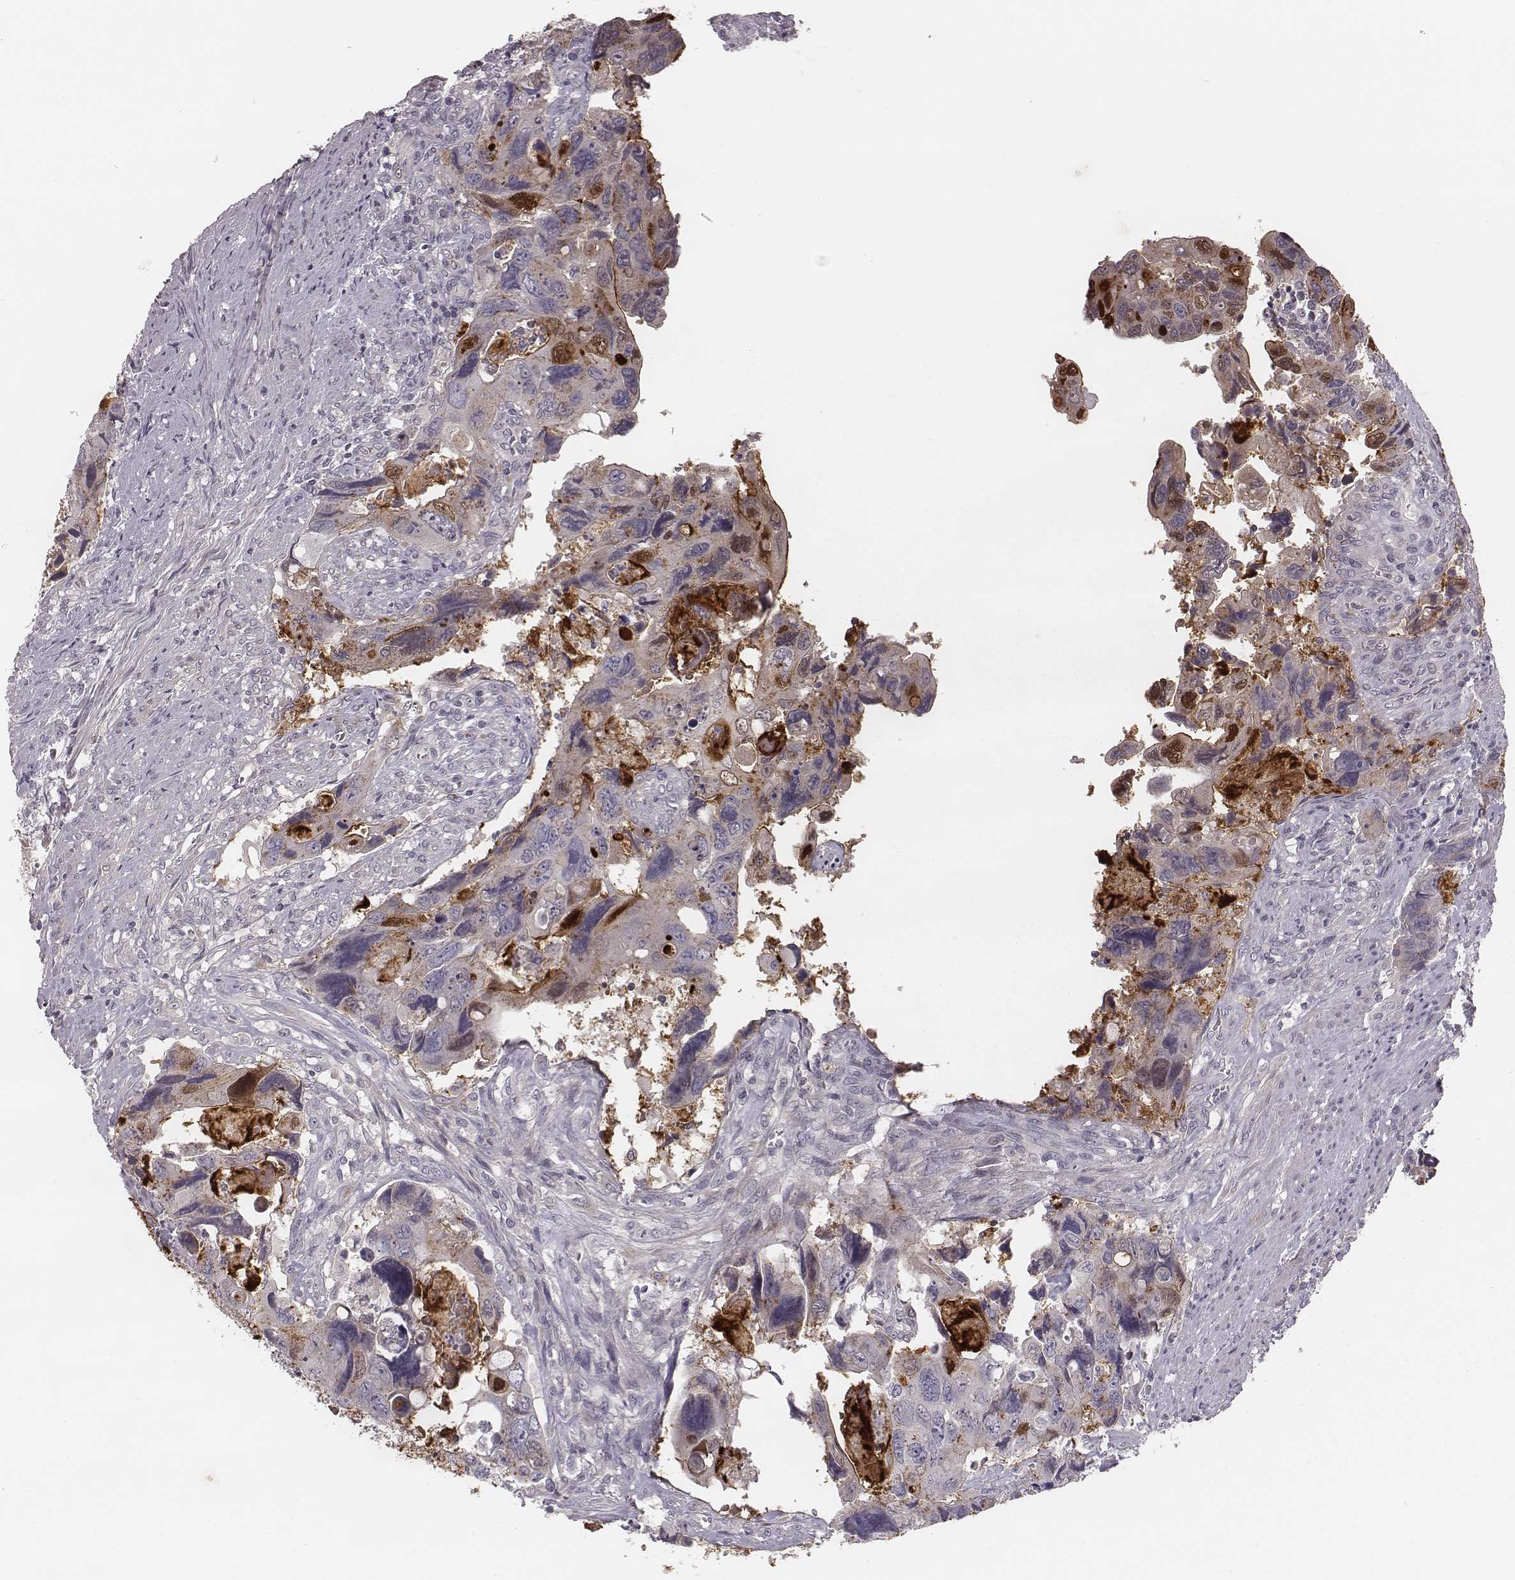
{"staining": {"intensity": "weak", "quantity": ">75%", "location": "cytoplasmic/membranous"}, "tissue": "colorectal cancer", "cell_type": "Tumor cells", "image_type": "cancer", "snomed": [{"axis": "morphology", "description": "Adenocarcinoma, NOS"}, {"axis": "topography", "description": "Rectum"}], "caption": "This is a micrograph of immunohistochemistry (IHC) staining of colorectal adenocarcinoma, which shows weak staining in the cytoplasmic/membranous of tumor cells.", "gene": "SDCBP2", "patient": {"sex": "male", "age": 62}}